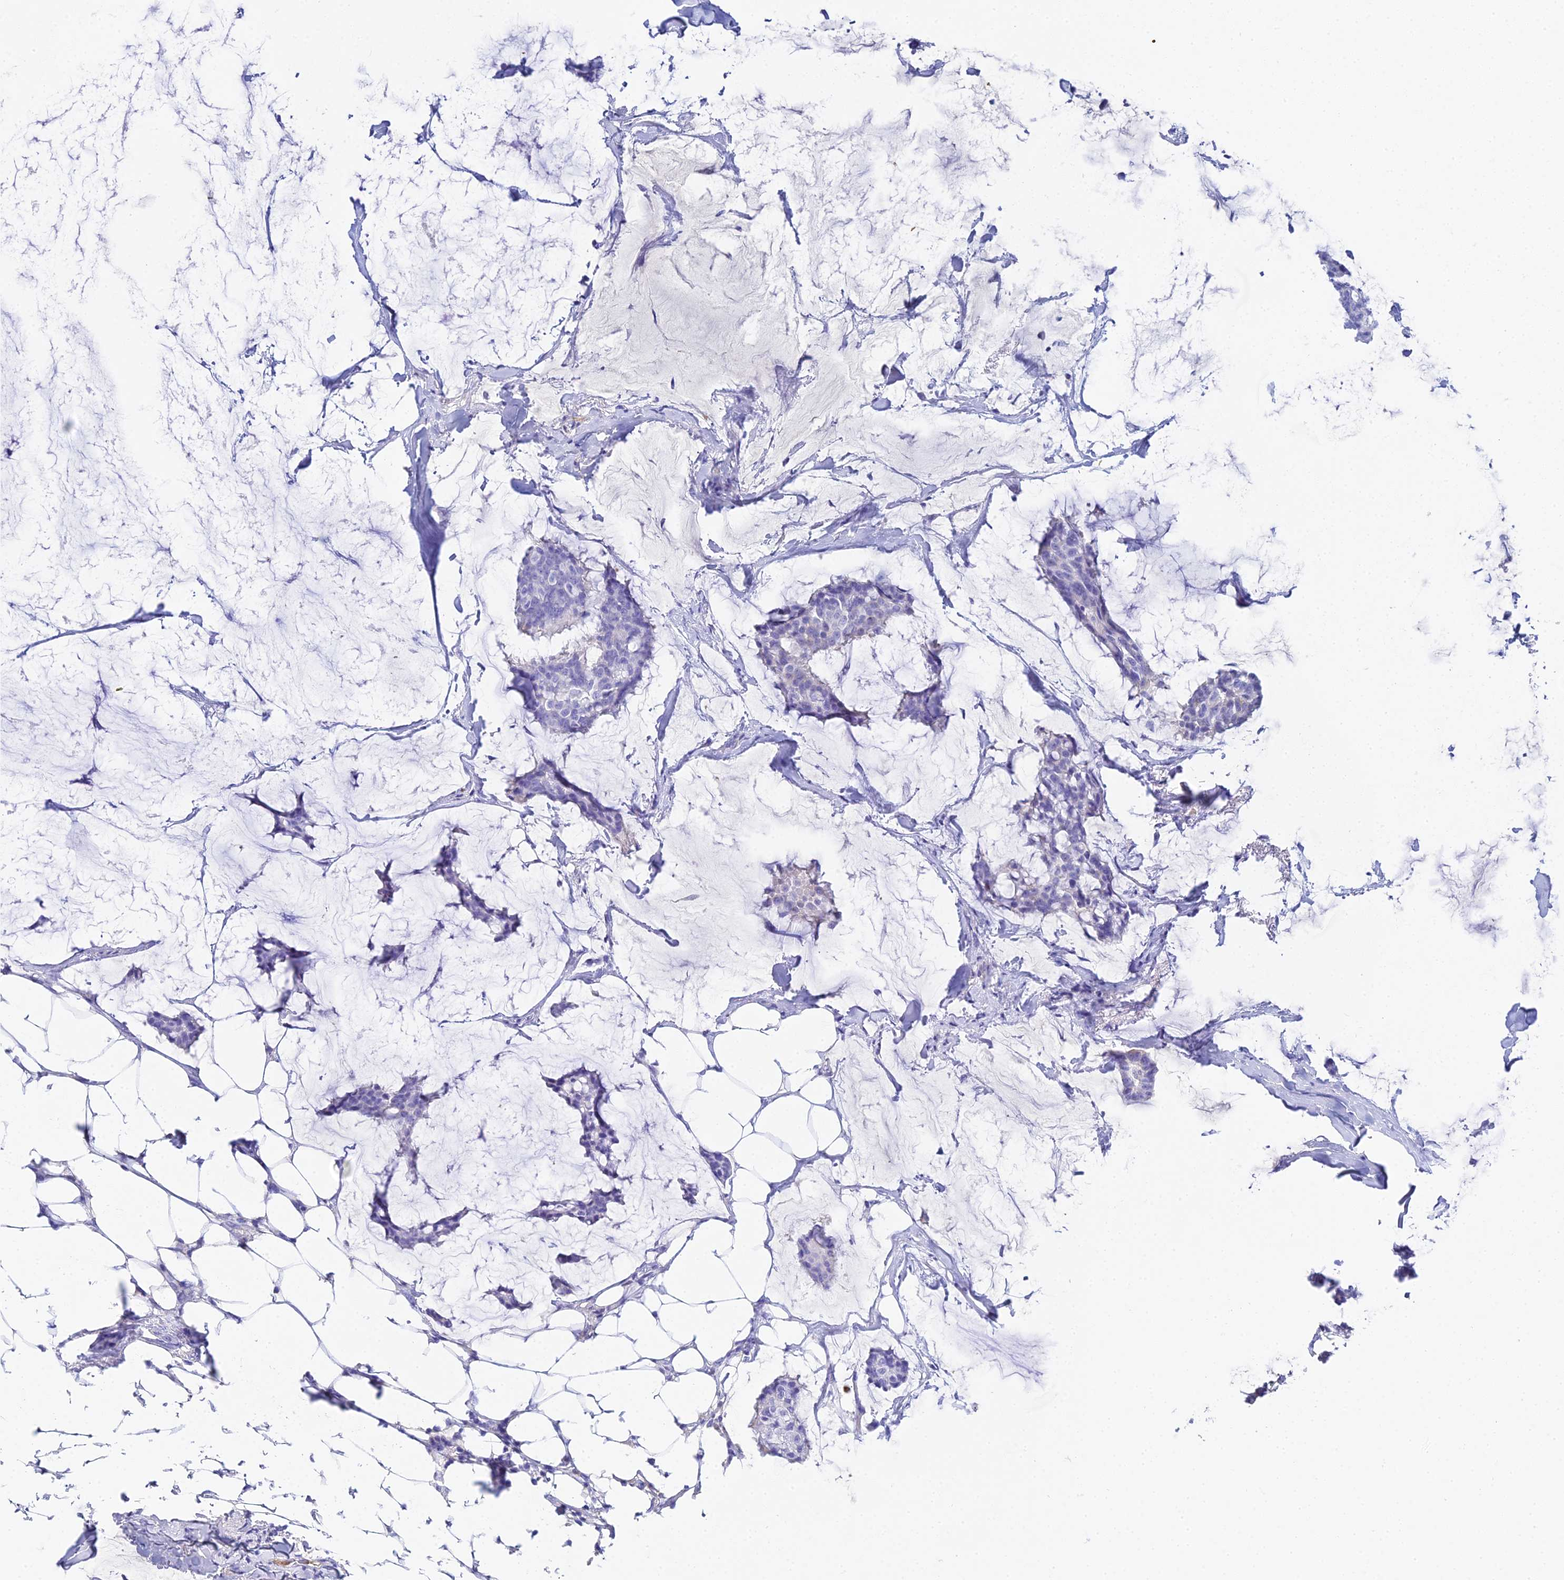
{"staining": {"intensity": "negative", "quantity": "none", "location": "none"}, "tissue": "breast cancer", "cell_type": "Tumor cells", "image_type": "cancer", "snomed": [{"axis": "morphology", "description": "Duct carcinoma"}, {"axis": "topography", "description": "Breast"}], "caption": "There is no significant staining in tumor cells of breast invasive ductal carcinoma. The staining was performed using DAB (3,3'-diaminobenzidine) to visualize the protein expression in brown, while the nuclei were stained in blue with hematoxylin (Magnification: 20x).", "gene": "CELA3A", "patient": {"sex": "female", "age": 93}}